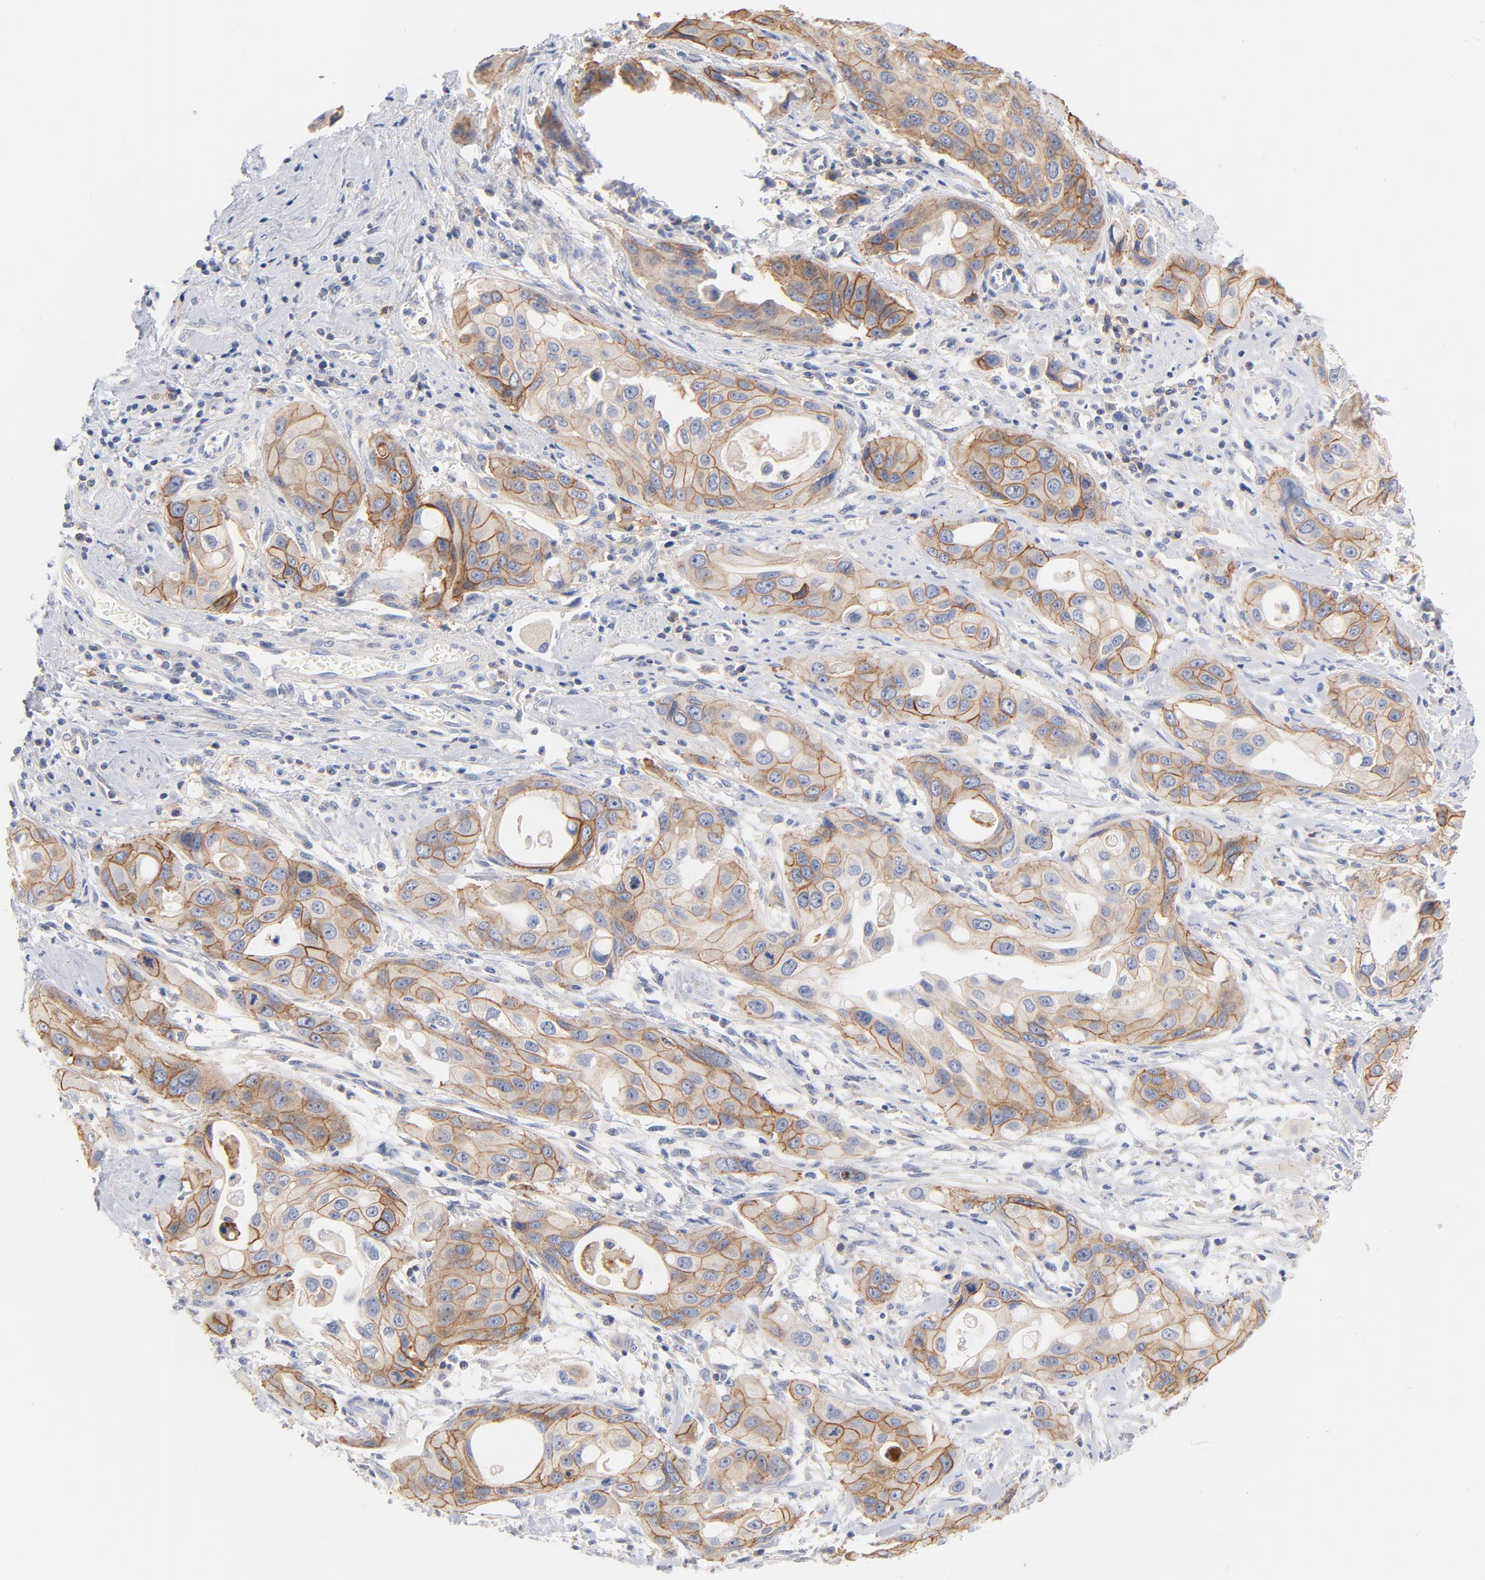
{"staining": {"intensity": "moderate", "quantity": ">75%", "location": "cytoplasmic/membranous"}, "tissue": "pancreatic cancer", "cell_type": "Tumor cells", "image_type": "cancer", "snomed": [{"axis": "morphology", "description": "Adenocarcinoma, NOS"}, {"axis": "topography", "description": "Pancreas"}], "caption": "This photomicrograph exhibits pancreatic adenocarcinoma stained with immunohistochemistry (IHC) to label a protein in brown. The cytoplasmic/membranous of tumor cells show moderate positivity for the protein. Nuclei are counter-stained blue.", "gene": "SETD3", "patient": {"sex": "female", "age": 60}}